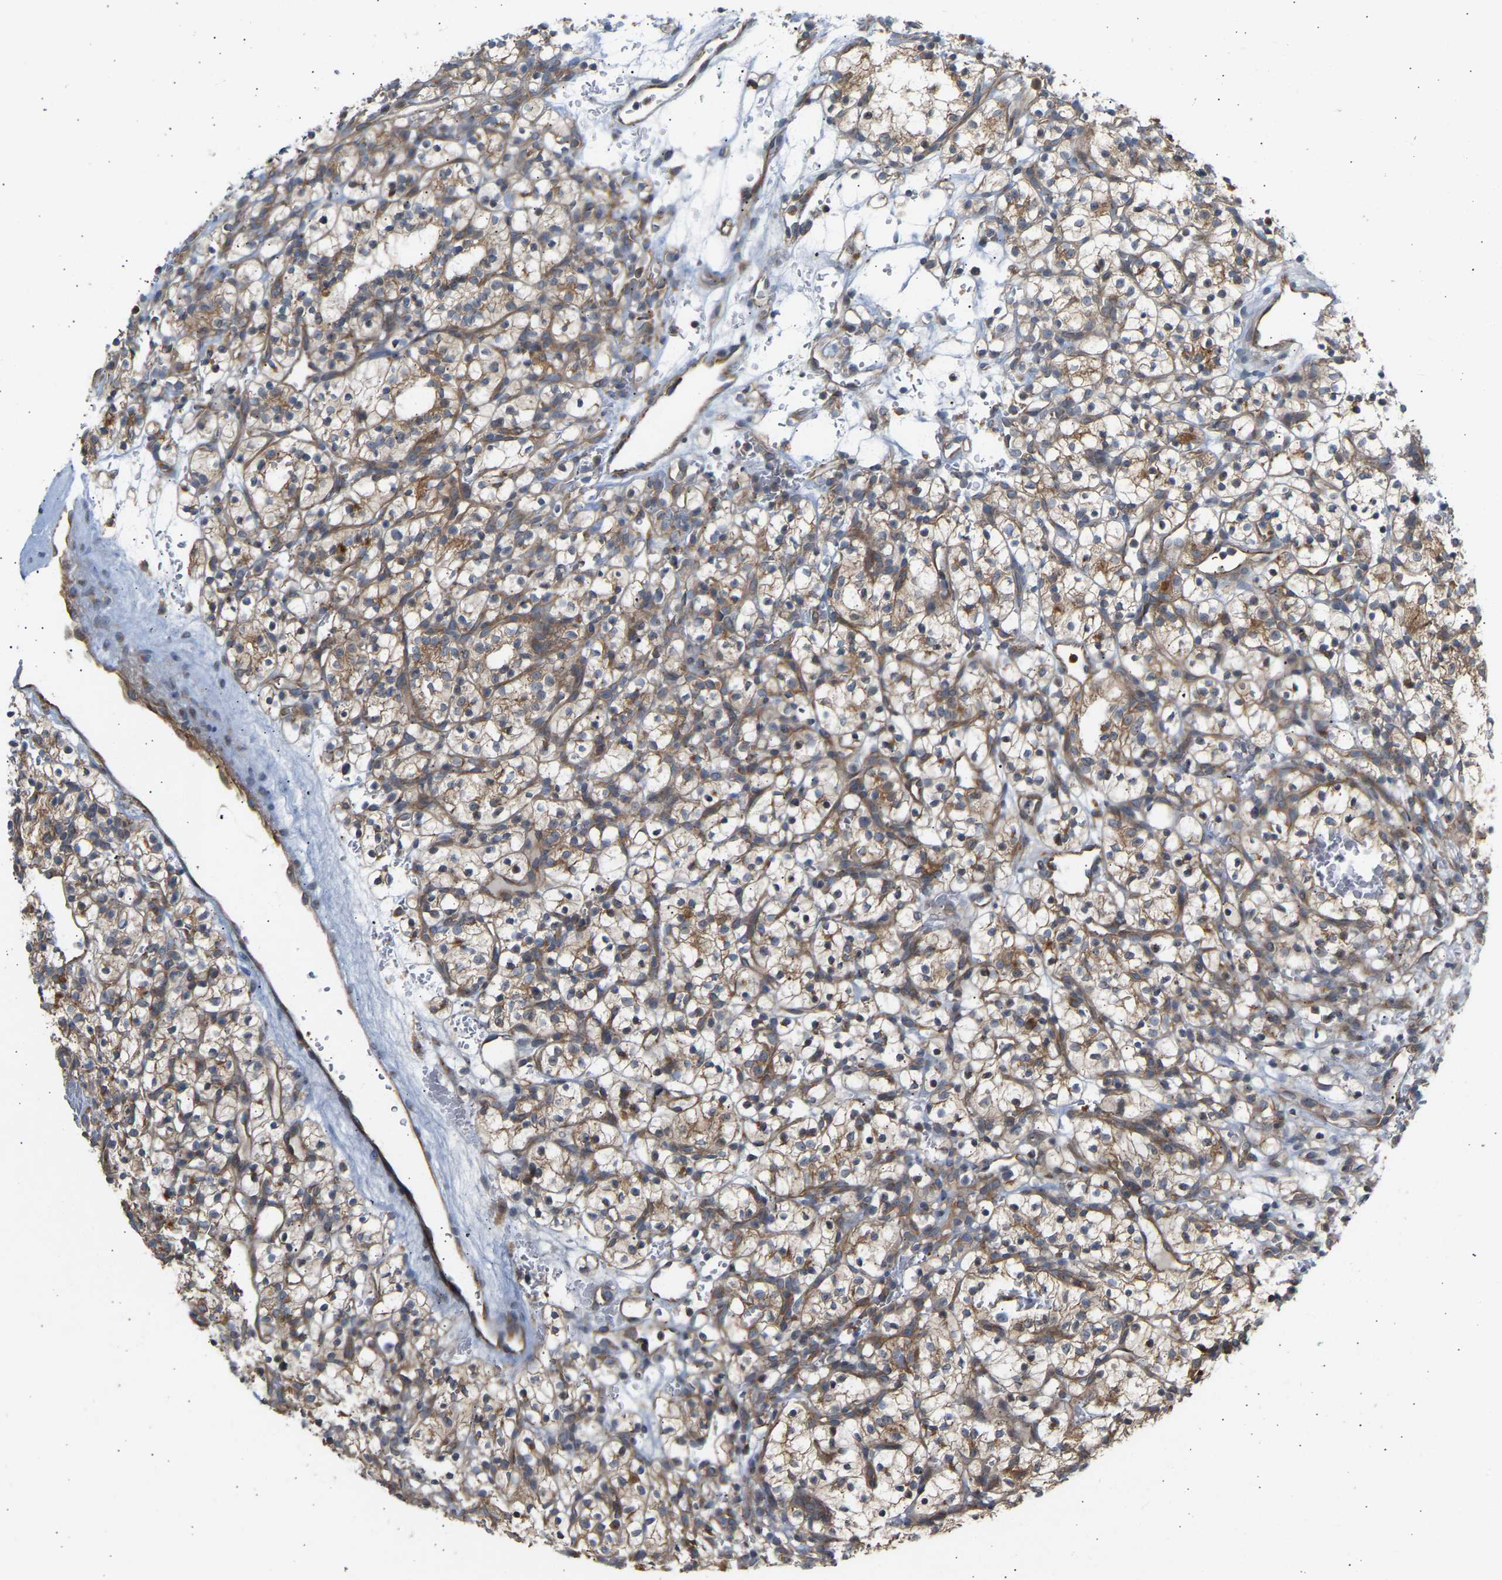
{"staining": {"intensity": "moderate", "quantity": ">75%", "location": "cytoplasmic/membranous"}, "tissue": "renal cancer", "cell_type": "Tumor cells", "image_type": "cancer", "snomed": [{"axis": "morphology", "description": "Adenocarcinoma, NOS"}, {"axis": "topography", "description": "Kidney"}], "caption": "Renal cancer (adenocarcinoma) tissue exhibits moderate cytoplasmic/membranous expression in about >75% of tumor cells, visualized by immunohistochemistry. (DAB IHC with brightfield microscopy, high magnification).", "gene": "GCN1", "patient": {"sex": "female", "age": 57}}